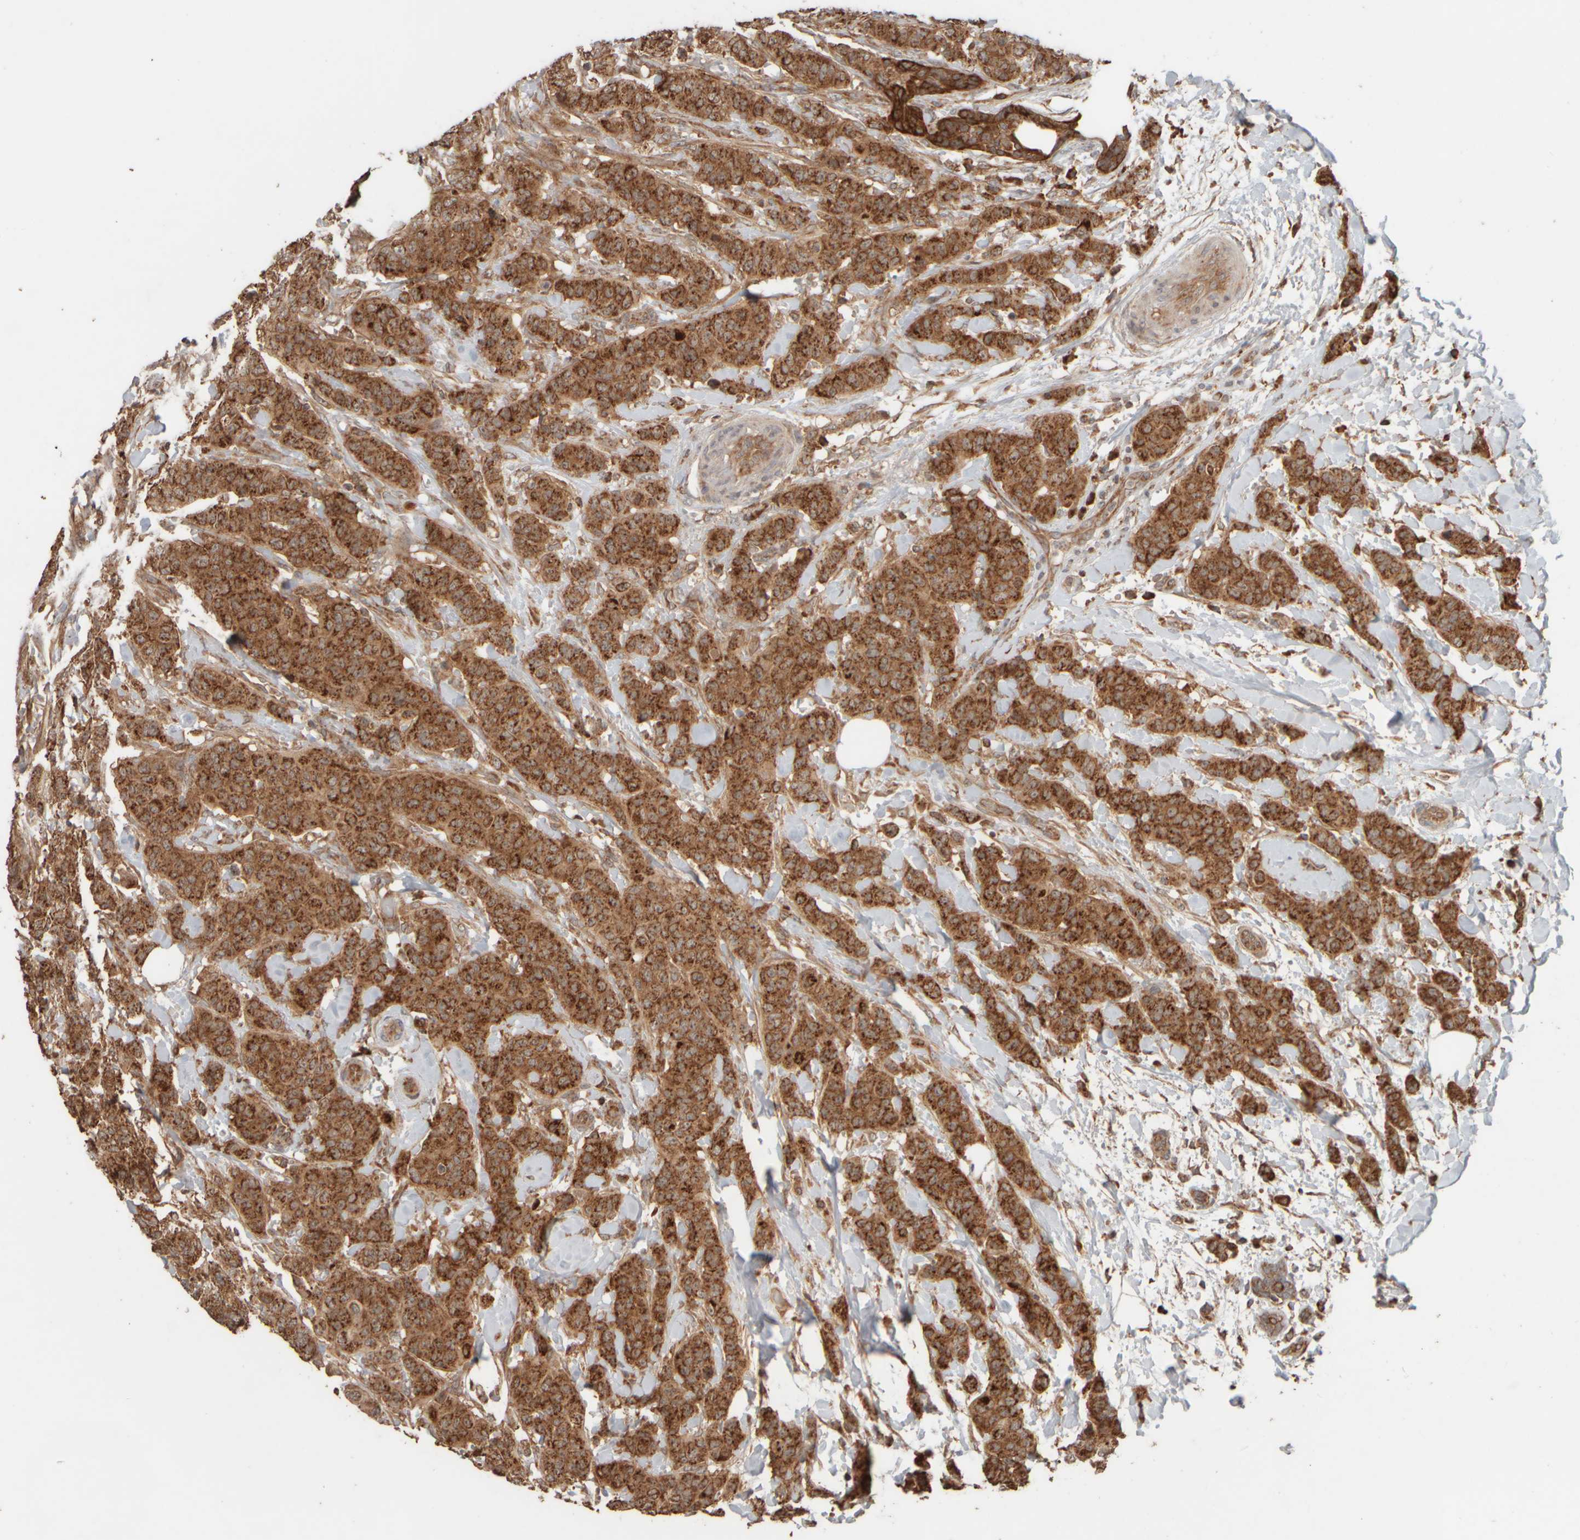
{"staining": {"intensity": "strong", "quantity": ">75%", "location": "cytoplasmic/membranous"}, "tissue": "breast cancer", "cell_type": "Tumor cells", "image_type": "cancer", "snomed": [{"axis": "morphology", "description": "Normal tissue, NOS"}, {"axis": "morphology", "description": "Duct carcinoma"}, {"axis": "topography", "description": "Breast"}], "caption": "Brown immunohistochemical staining in breast cancer demonstrates strong cytoplasmic/membranous staining in about >75% of tumor cells. (brown staining indicates protein expression, while blue staining denotes nuclei).", "gene": "EIF2B3", "patient": {"sex": "female", "age": 40}}